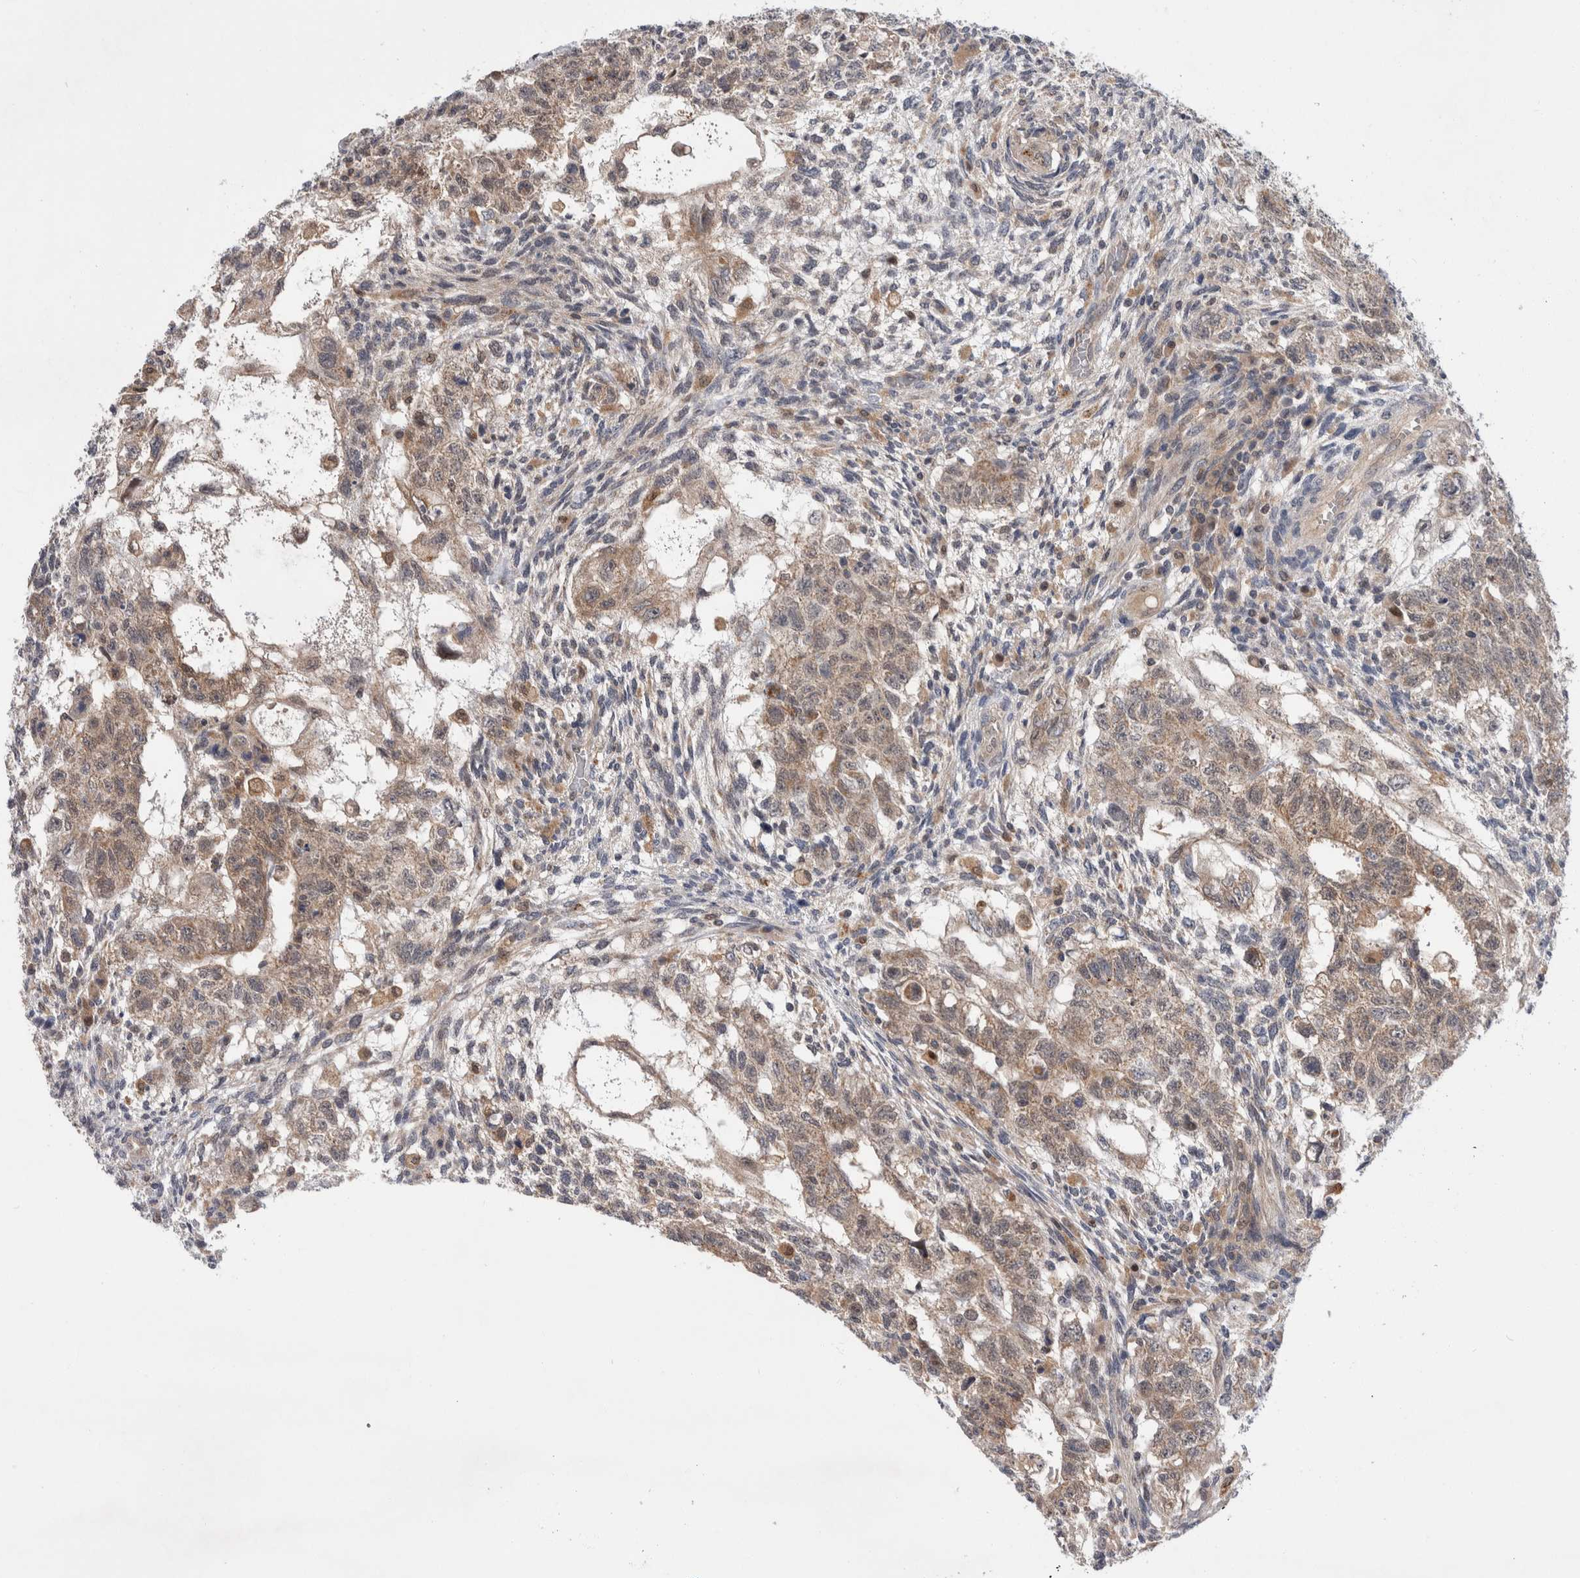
{"staining": {"intensity": "weak", "quantity": ">75%", "location": "cytoplasmic/membranous"}, "tissue": "testis cancer", "cell_type": "Tumor cells", "image_type": "cancer", "snomed": [{"axis": "morphology", "description": "Normal tissue, NOS"}, {"axis": "morphology", "description": "Carcinoma, Embryonal, NOS"}, {"axis": "topography", "description": "Testis"}], "caption": "Testis cancer stained with a brown dye shows weak cytoplasmic/membranous positive expression in about >75% of tumor cells.", "gene": "MRPL37", "patient": {"sex": "male", "age": 36}}